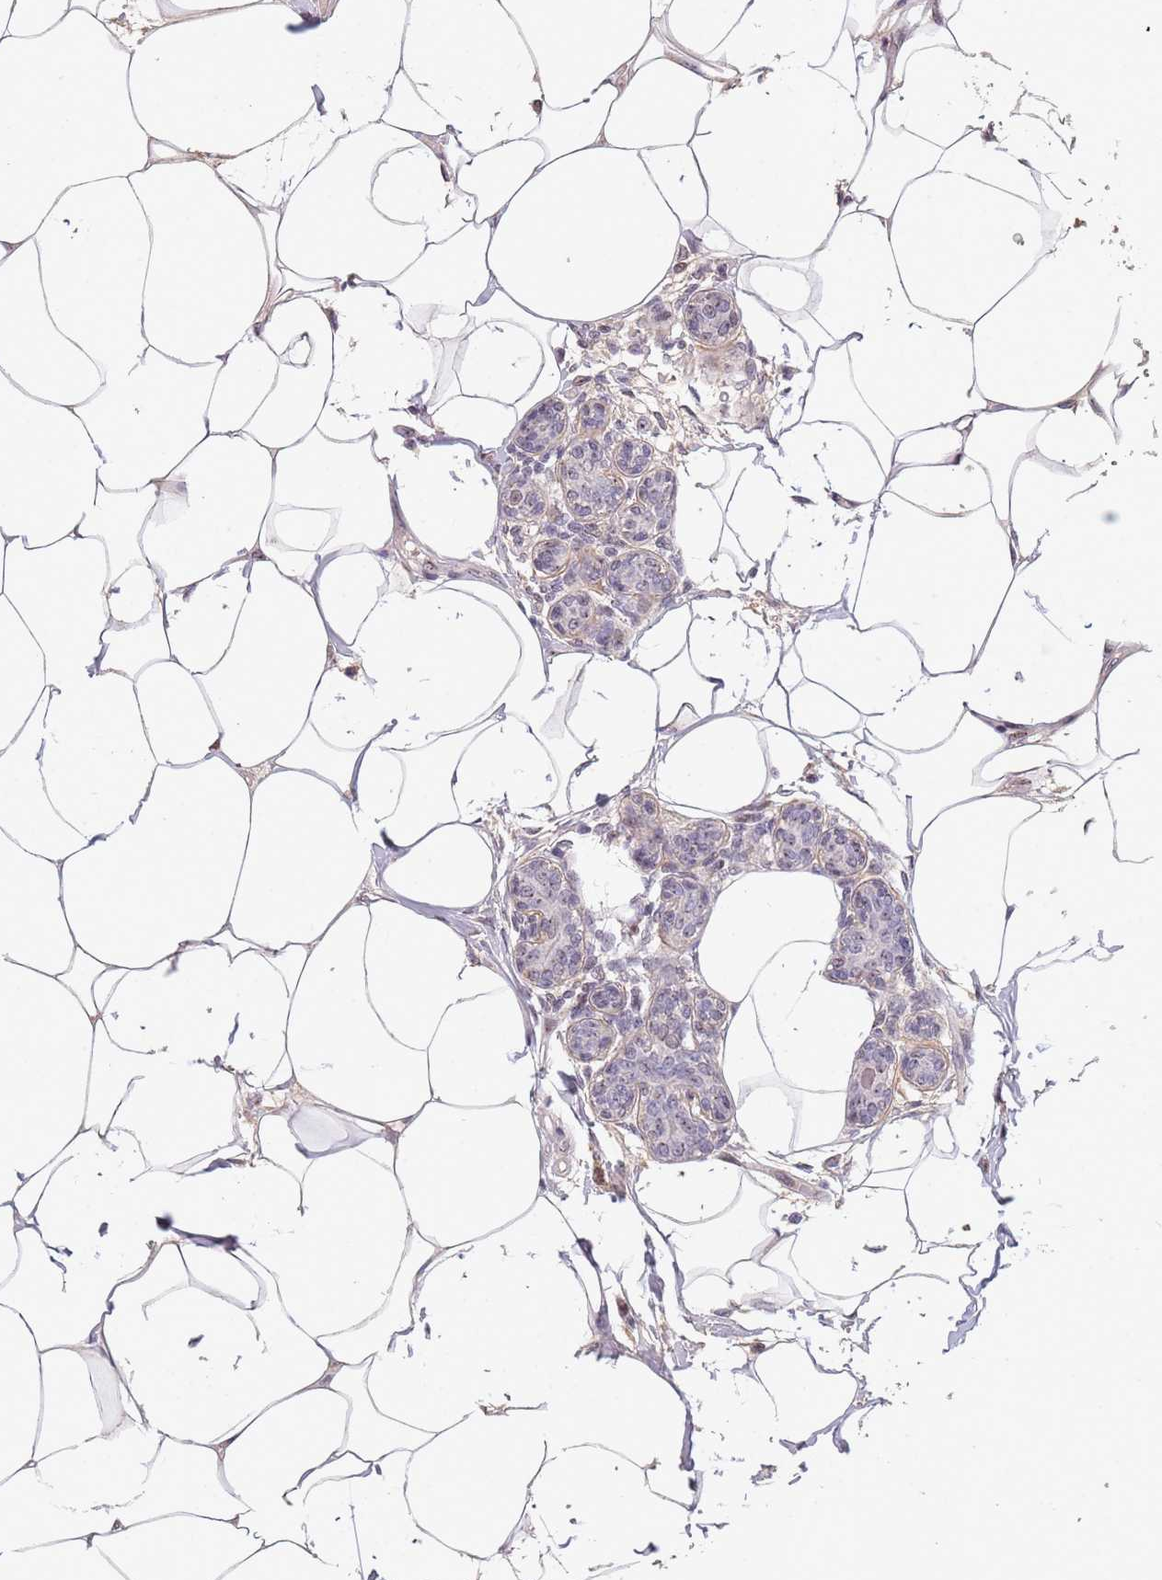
{"staining": {"intensity": "weak", "quantity": "<25%", "location": "nuclear"}, "tissue": "breast cancer", "cell_type": "Tumor cells", "image_type": "cancer", "snomed": [{"axis": "morphology", "description": "Lobular carcinoma"}, {"axis": "topography", "description": "Breast"}], "caption": "The photomicrograph shows no significant staining in tumor cells of breast cancer (lobular carcinoma). (Stains: DAB (3,3'-diaminobenzidine) IHC with hematoxylin counter stain, Microscopy: brightfield microscopy at high magnification).", "gene": "CIZ1", "patient": {"sex": "female", "age": 59}}